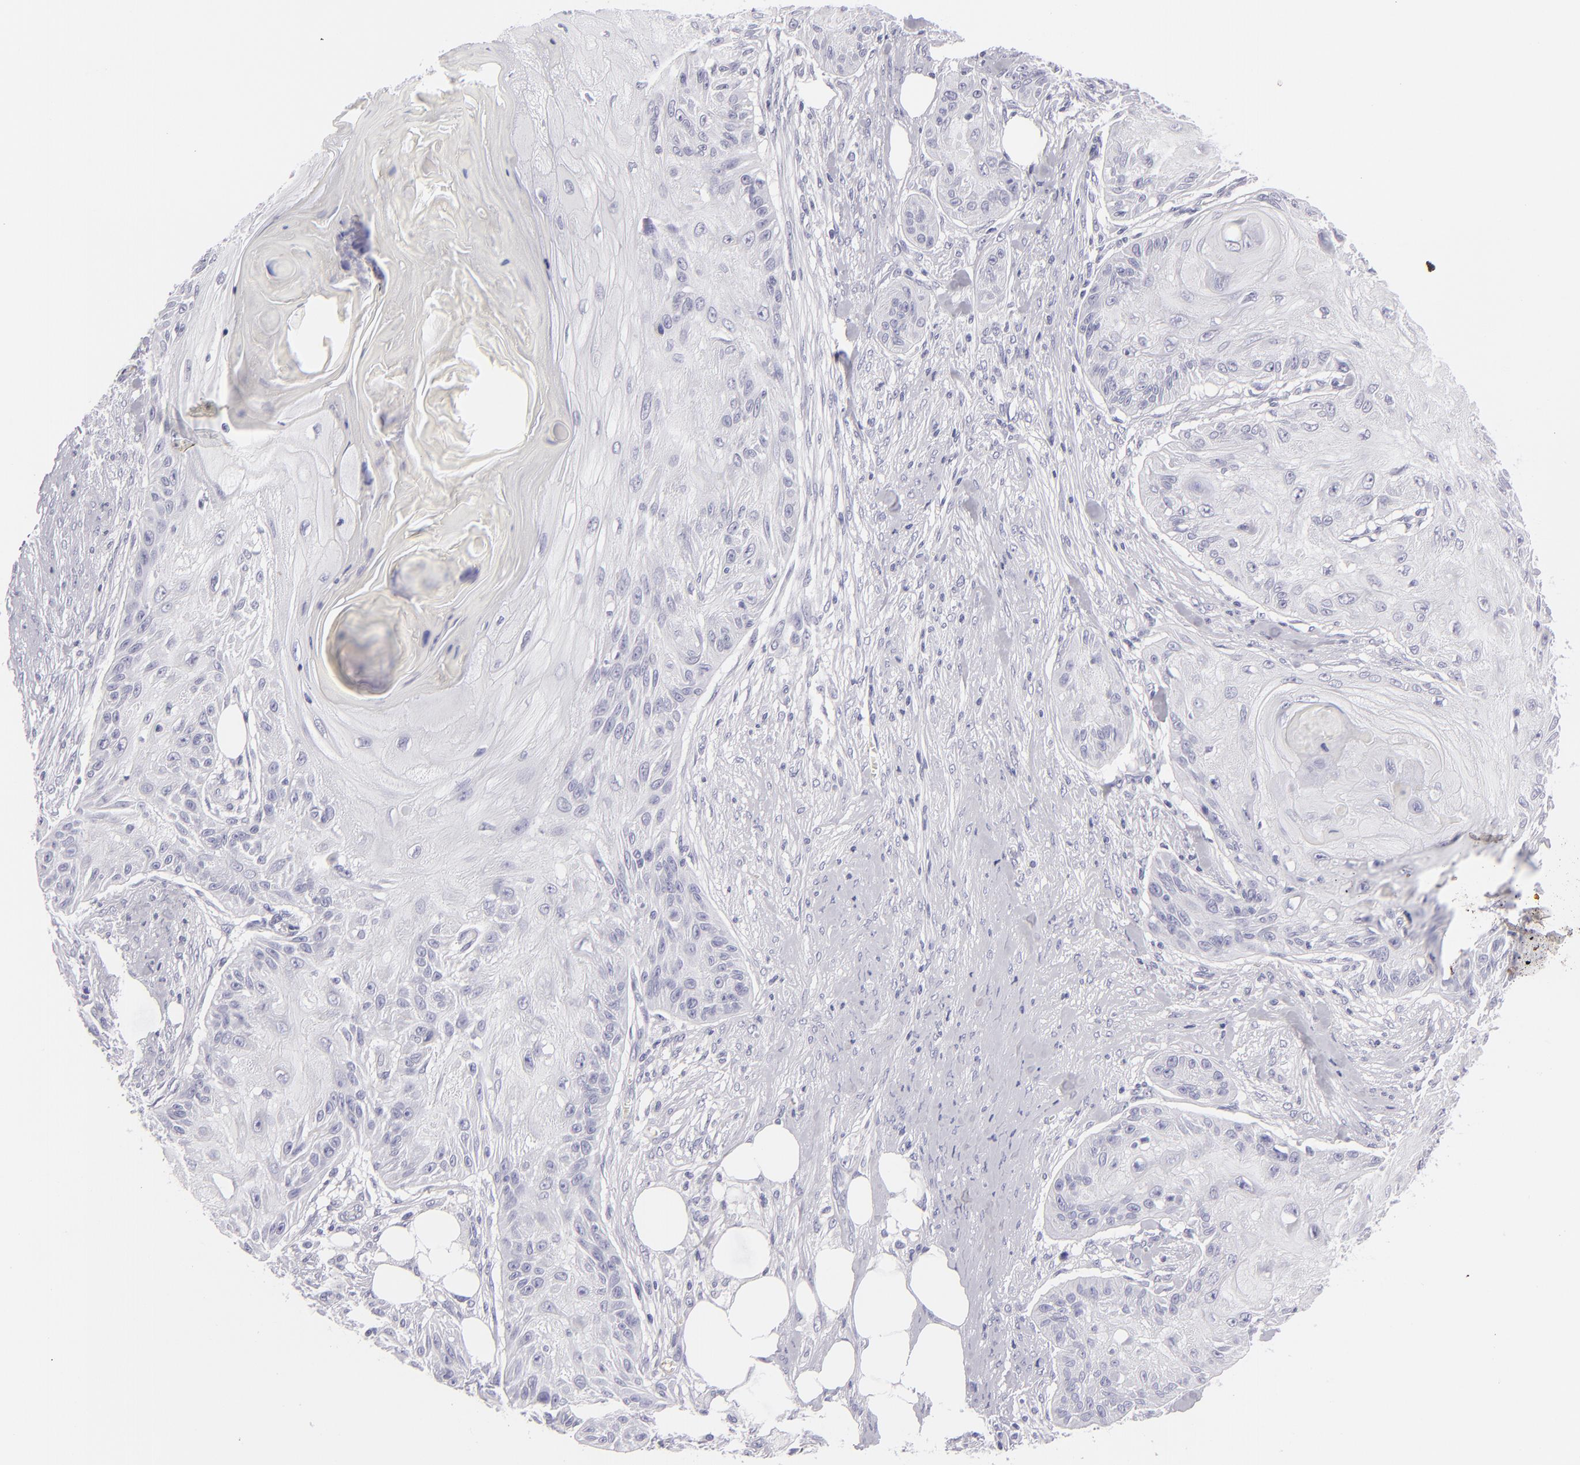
{"staining": {"intensity": "negative", "quantity": "none", "location": "none"}, "tissue": "skin cancer", "cell_type": "Tumor cells", "image_type": "cancer", "snomed": [{"axis": "morphology", "description": "Squamous cell carcinoma, NOS"}, {"axis": "topography", "description": "Skin"}], "caption": "Micrograph shows no protein staining in tumor cells of skin cancer tissue.", "gene": "VIL1", "patient": {"sex": "female", "age": 88}}